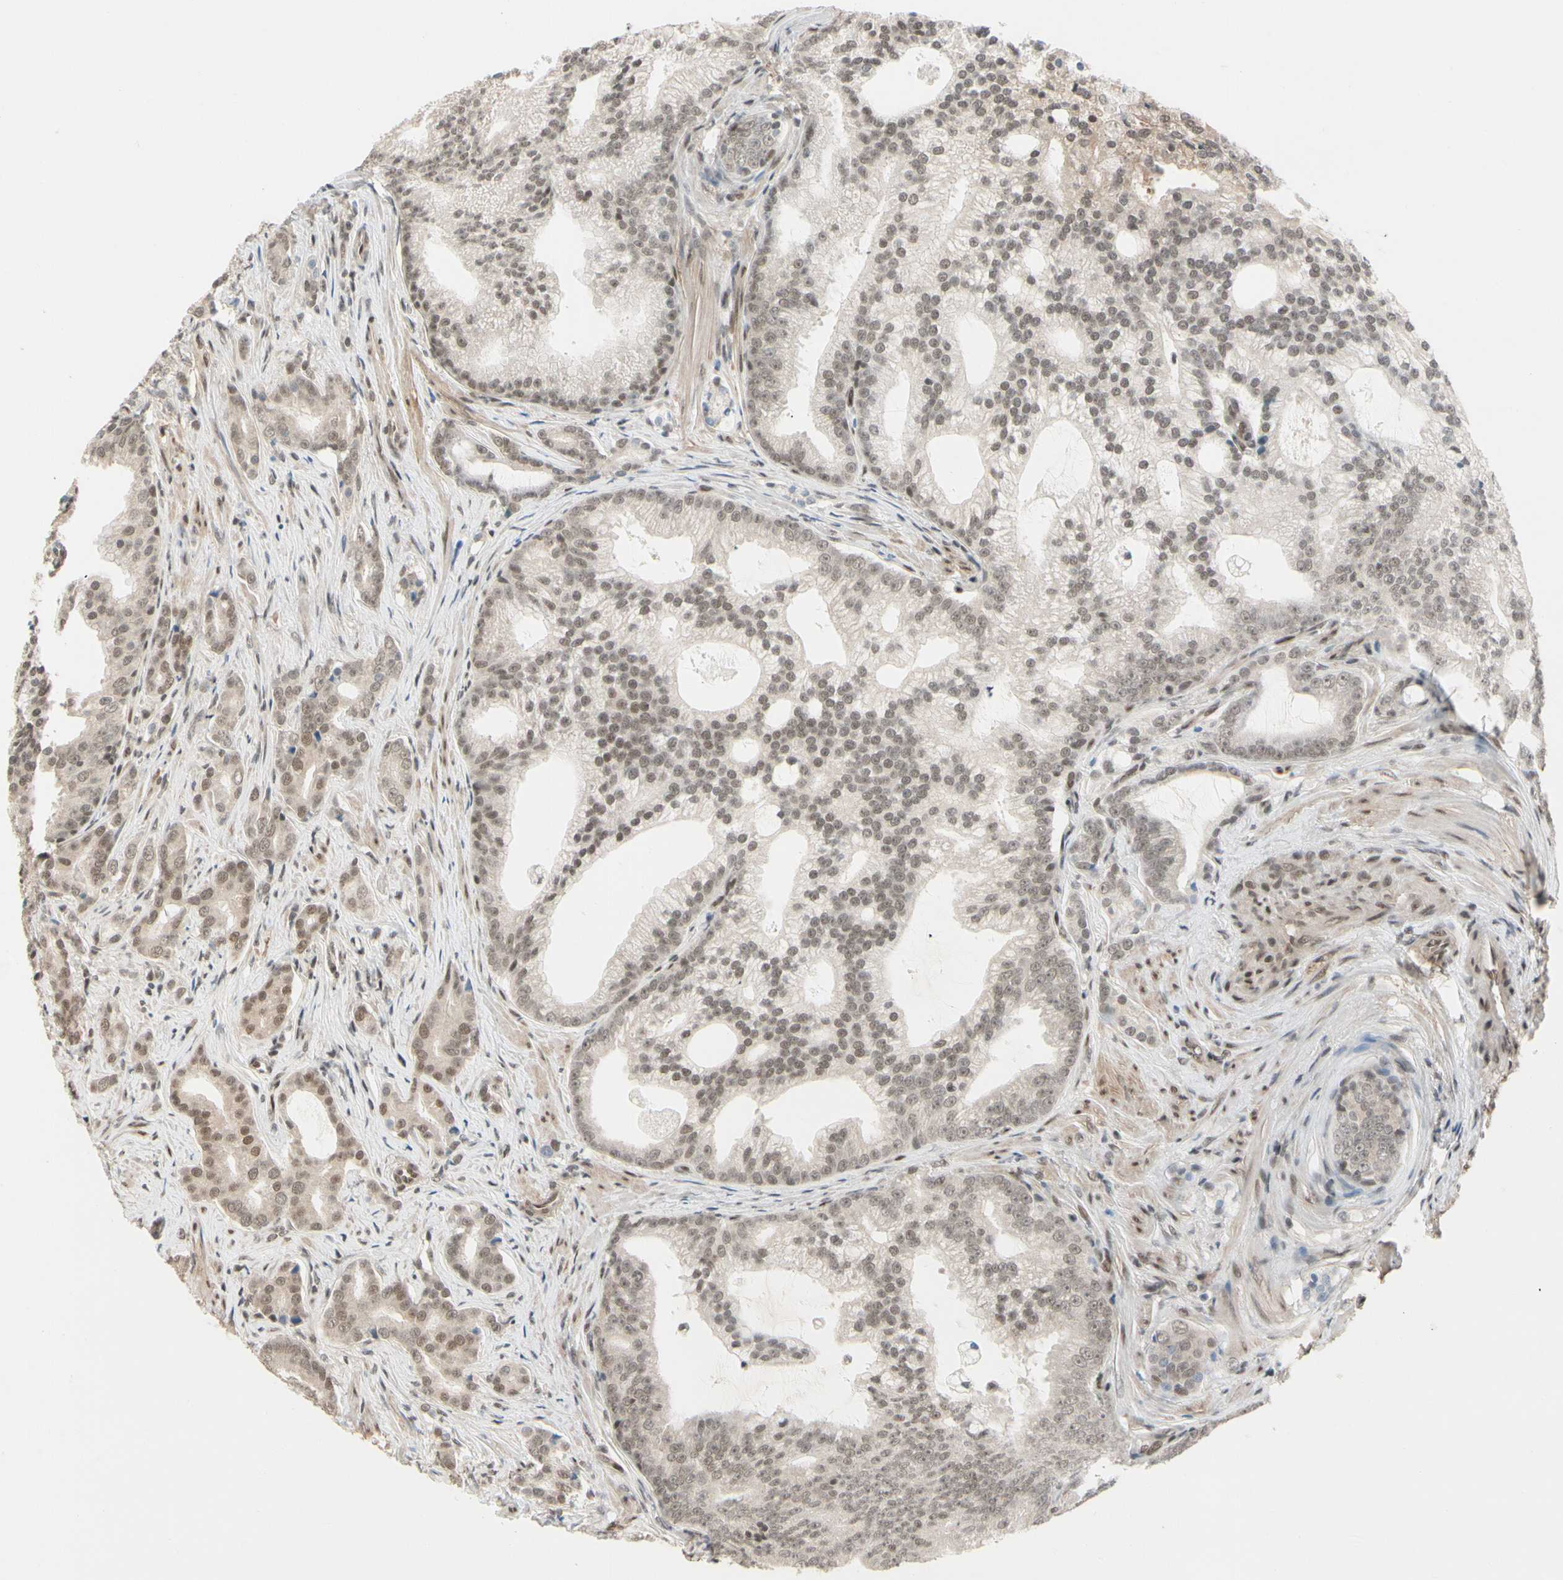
{"staining": {"intensity": "weak", "quantity": ">75%", "location": "nuclear"}, "tissue": "prostate cancer", "cell_type": "Tumor cells", "image_type": "cancer", "snomed": [{"axis": "morphology", "description": "Adenocarcinoma, Low grade"}, {"axis": "topography", "description": "Prostate"}], "caption": "The micrograph shows staining of prostate adenocarcinoma (low-grade), revealing weak nuclear protein staining (brown color) within tumor cells.", "gene": "TAF4", "patient": {"sex": "male", "age": 58}}